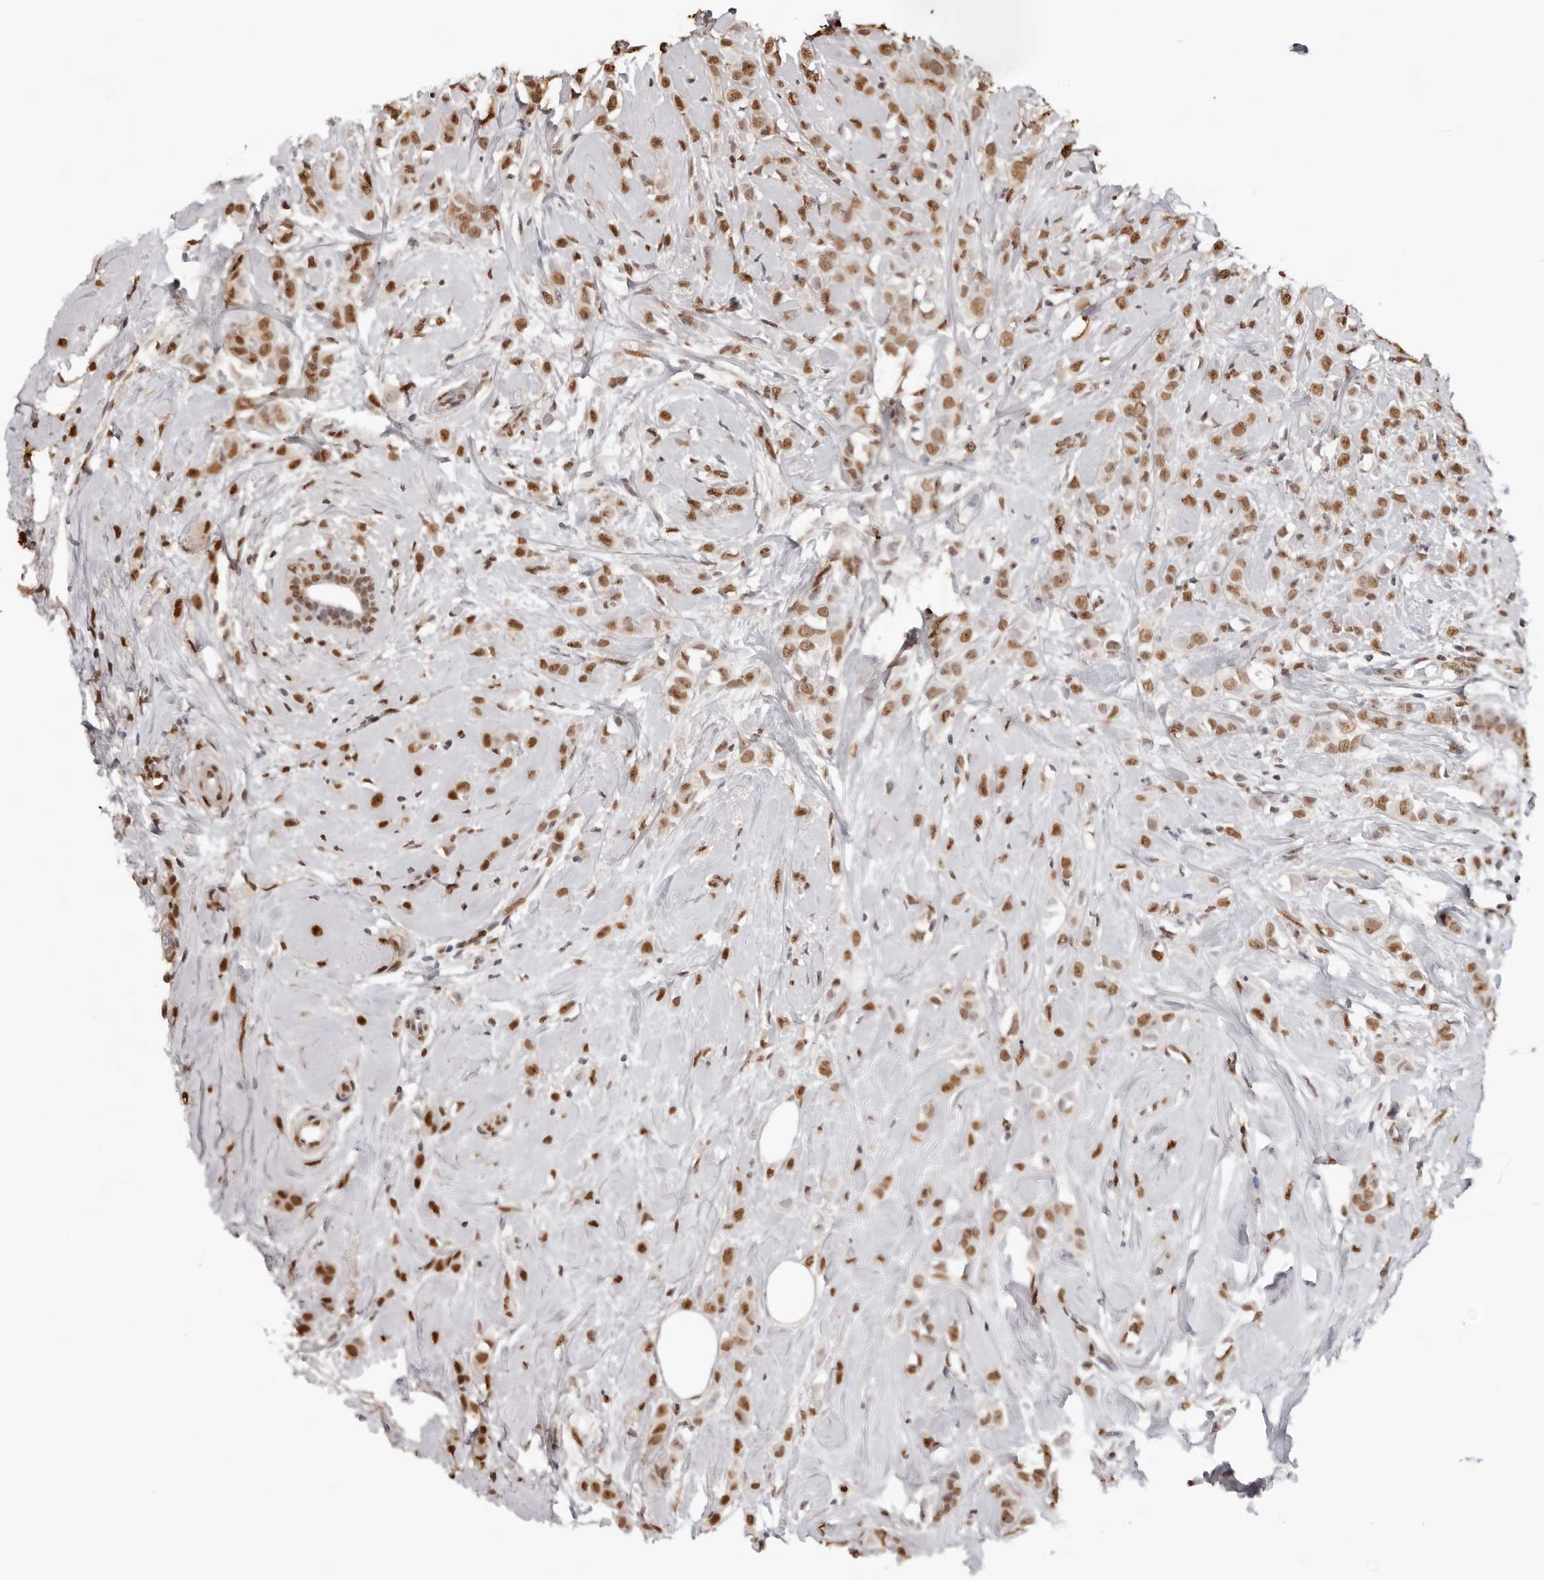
{"staining": {"intensity": "moderate", "quantity": ">75%", "location": "nuclear"}, "tissue": "breast cancer", "cell_type": "Tumor cells", "image_type": "cancer", "snomed": [{"axis": "morphology", "description": "Lobular carcinoma"}, {"axis": "topography", "description": "Breast"}], "caption": "There is medium levels of moderate nuclear staining in tumor cells of breast cancer (lobular carcinoma), as demonstrated by immunohistochemical staining (brown color).", "gene": "OLIG3", "patient": {"sex": "female", "age": 47}}